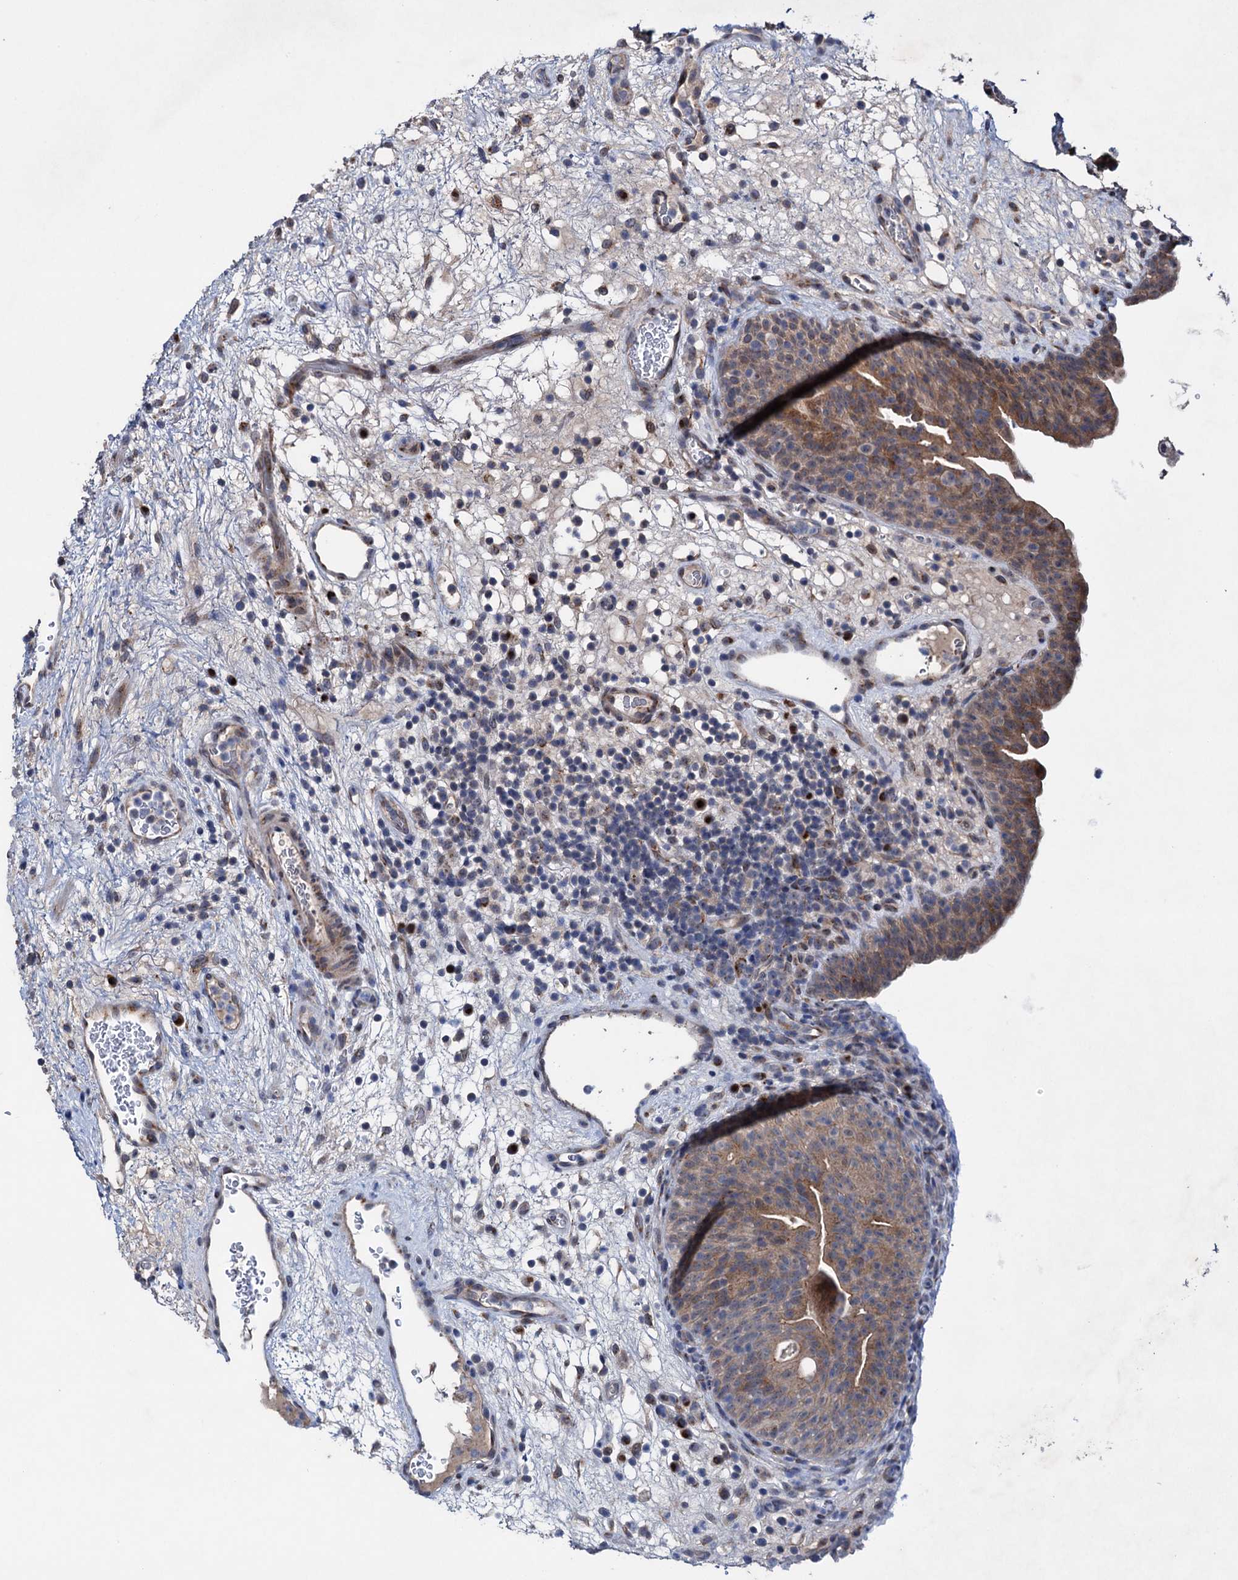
{"staining": {"intensity": "moderate", "quantity": "25%-75%", "location": "cytoplasmic/membranous"}, "tissue": "urinary bladder", "cell_type": "Urothelial cells", "image_type": "normal", "snomed": [{"axis": "morphology", "description": "Normal tissue, NOS"}, {"axis": "topography", "description": "Urinary bladder"}], "caption": "About 25%-75% of urothelial cells in benign human urinary bladder demonstrate moderate cytoplasmic/membranous protein staining as visualized by brown immunohistochemical staining.", "gene": "EYA4", "patient": {"sex": "male", "age": 71}}